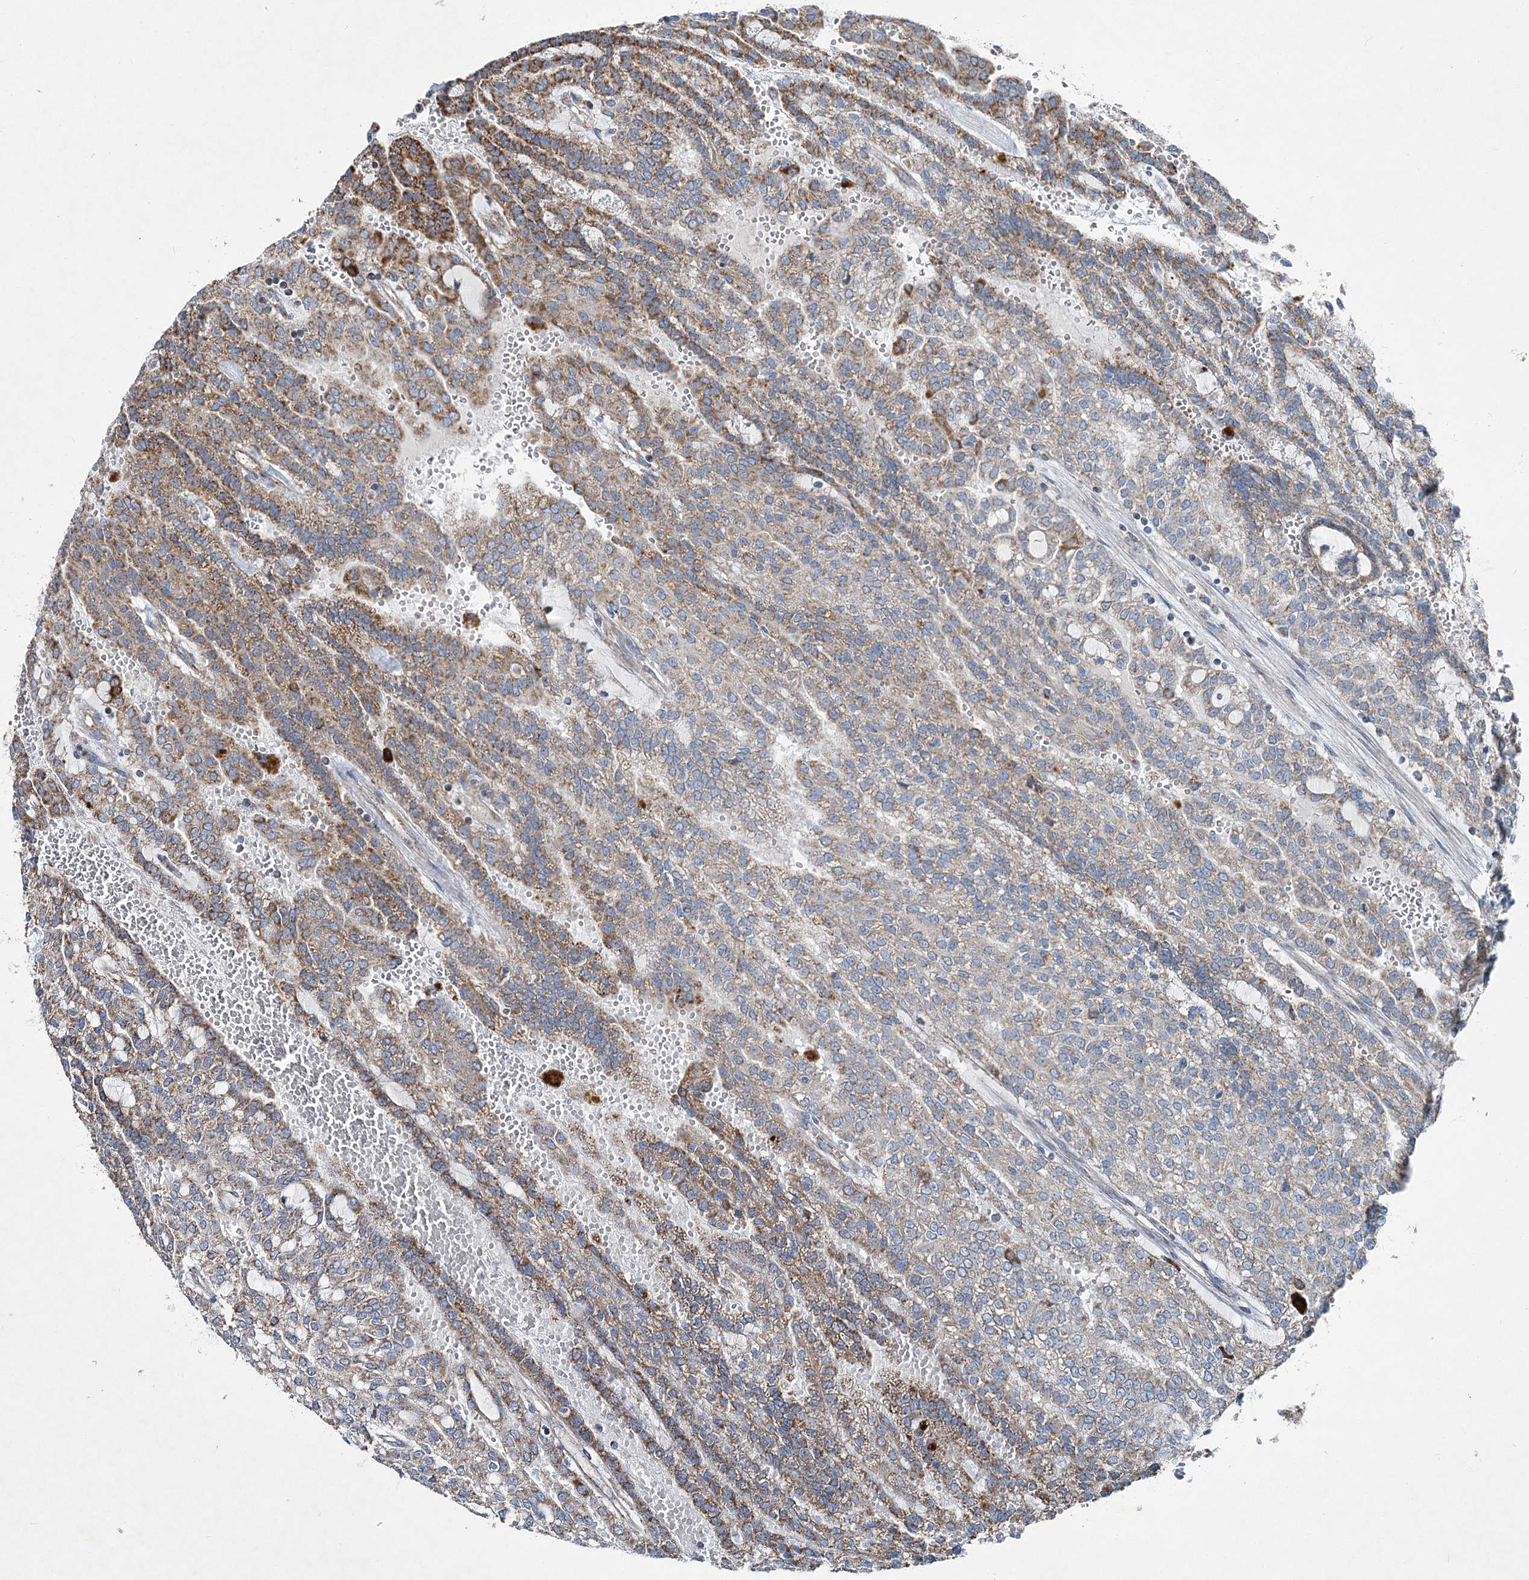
{"staining": {"intensity": "moderate", "quantity": "25%-75%", "location": "cytoplasmic/membranous"}, "tissue": "renal cancer", "cell_type": "Tumor cells", "image_type": "cancer", "snomed": [{"axis": "morphology", "description": "Adenocarcinoma, NOS"}, {"axis": "topography", "description": "Kidney"}], "caption": "The photomicrograph demonstrates staining of renal cancer (adenocarcinoma), revealing moderate cytoplasmic/membranous protein staining (brown color) within tumor cells.", "gene": "SPAG16", "patient": {"sex": "male", "age": 63}}